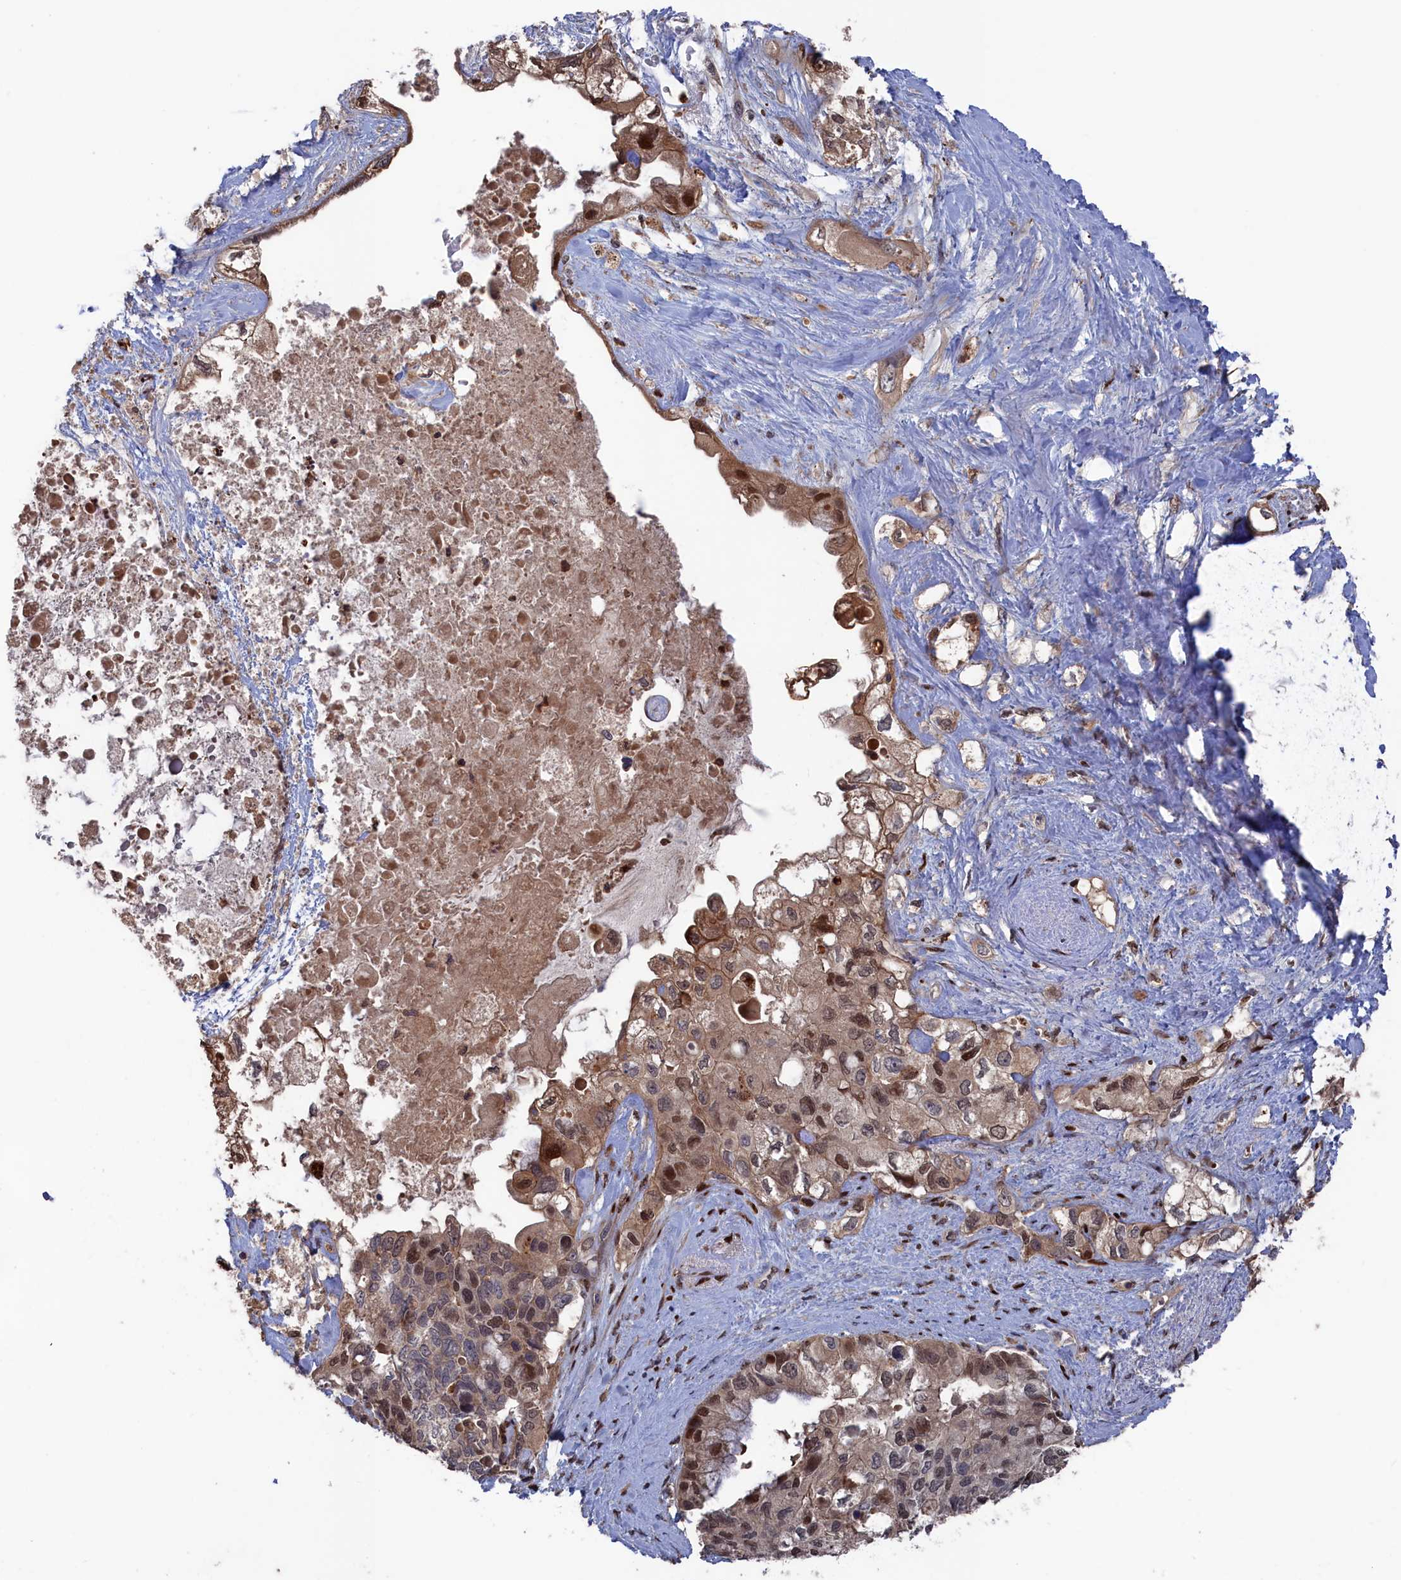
{"staining": {"intensity": "moderate", "quantity": "25%-75%", "location": "cytoplasmic/membranous,nuclear"}, "tissue": "pancreatic cancer", "cell_type": "Tumor cells", "image_type": "cancer", "snomed": [{"axis": "morphology", "description": "Adenocarcinoma, NOS"}, {"axis": "topography", "description": "Pancreas"}], "caption": "Pancreatic adenocarcinoma was stained to show a protein in brown. There is medium levels of moderate cytoplasmic/membranous and nuclear staining in about 25%-75% of tumor cells.", "gene": "PLA2G15", "patient": {"sex": "female", "age": 56}}